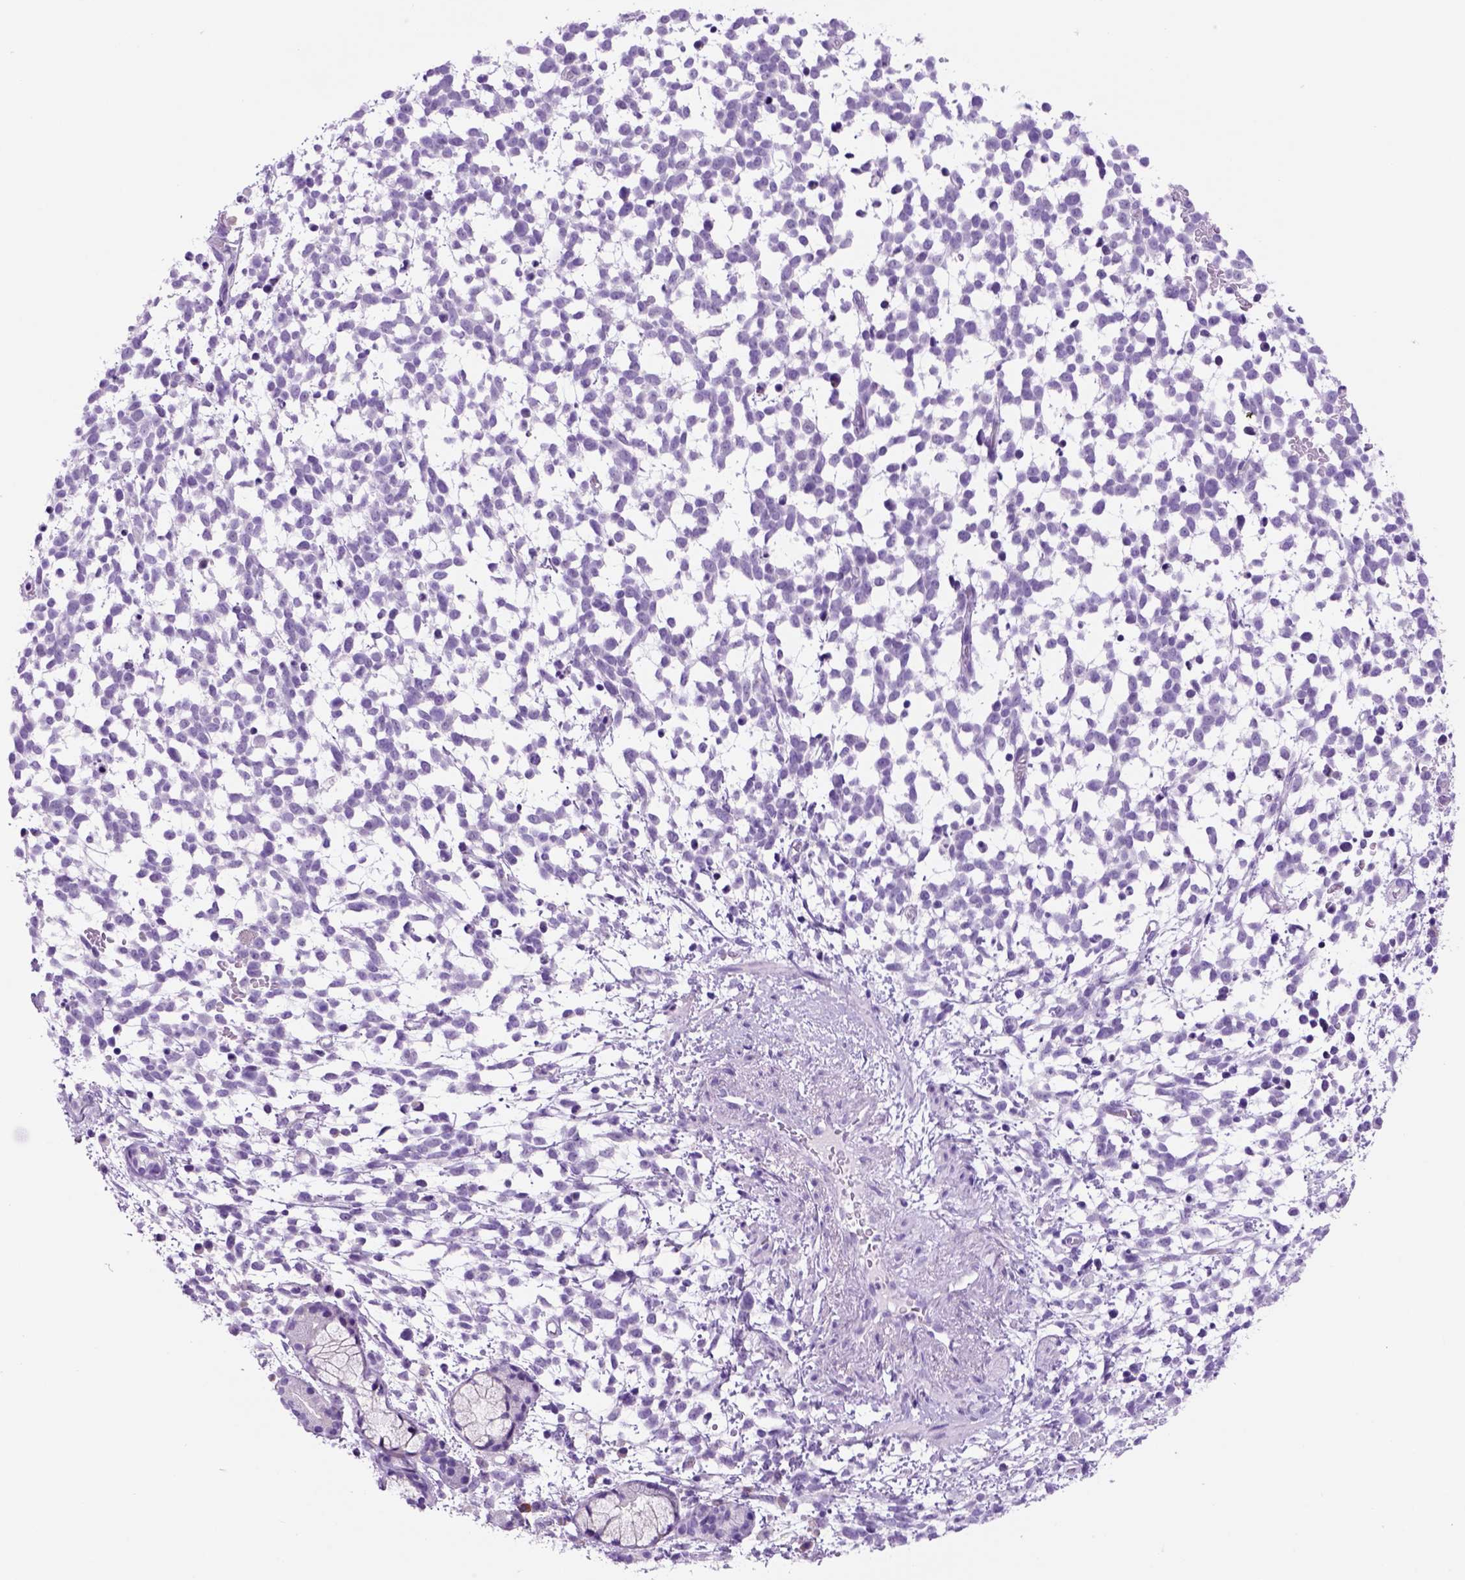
{"staining": {"intensity": "negative", "quantity": "none", "location": "none"}, "tissue": "melanoma", "cell_type": "Tumor cells", "image_type": "cancer", "snomed": [{"axis": "morphology", "description": "Malignant melanoma, NOS"}, {"axis": "topography", "description": "Skin"}], "caption": "This is a histopathology image of immunohistochemistry staining of melanoma, which shows no positivity in tumor cells.", "gene": "HHIPL2", "patient": {"sex": "female", "age": 70}}